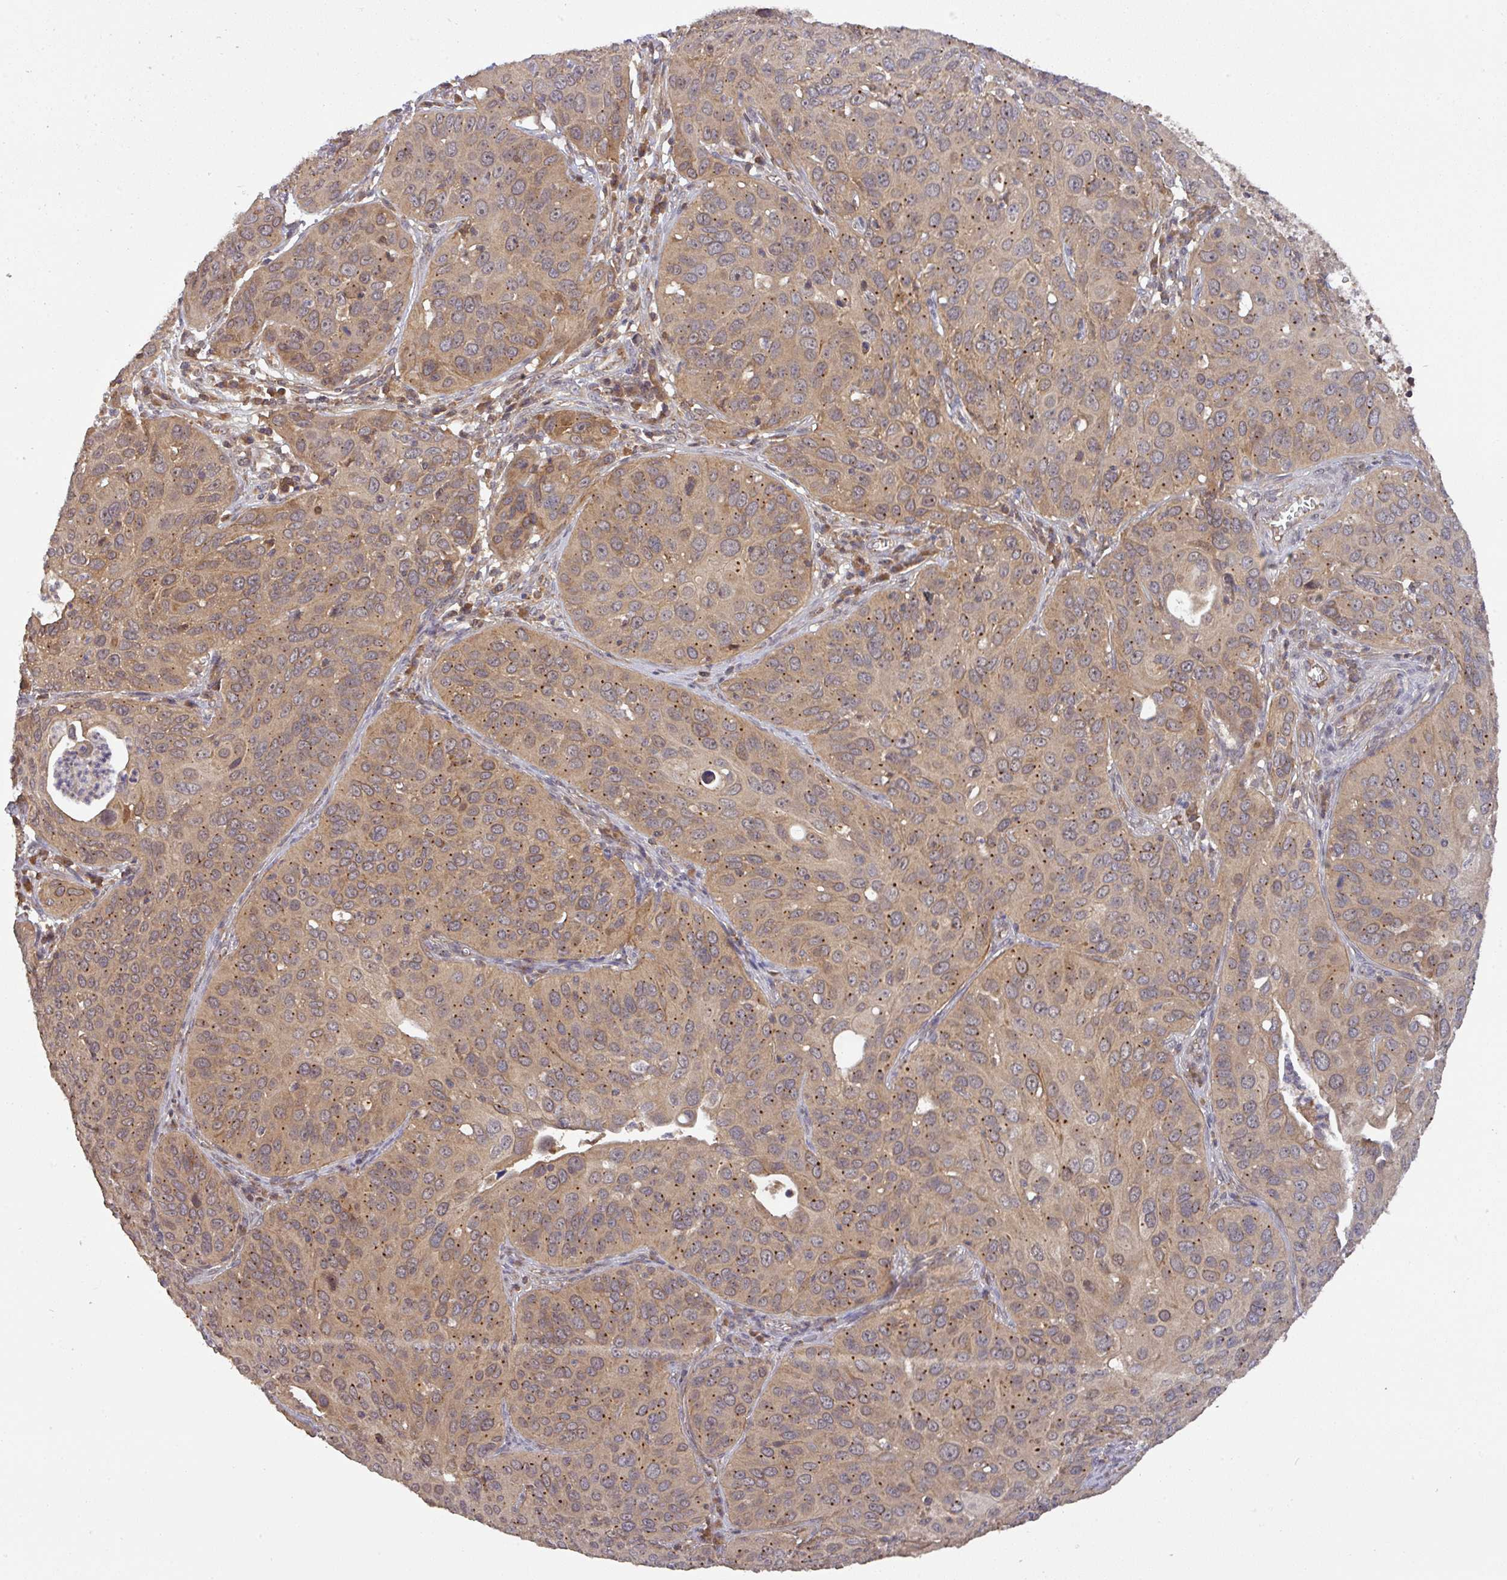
{"staining": {"intensity": "moderate", "quantity": ">75%", "location": "cytoplasmic/membranous"}, "tissue": "cervical cancer", "cell_type": "Tumor cells", "image_type": "cancer", "snomed": [{"axis": "morphology", "description": "Squamous cell carcinoma, NOS"}, {"axis": "topography", "description": "Cervix"}], "caption": "Cervical cancer stained with DAB (3,3'-diaminobenzidine) immunohistochemistry (IHC) displays medium levels of moderate cytoplasmic/membranous positivity in approximately >75% of tumor cells. (DAB IHC with brightfield microscopy, high magnification).", "gene": "CCDC121", "patient": {"sex": "female", "age": 36}}